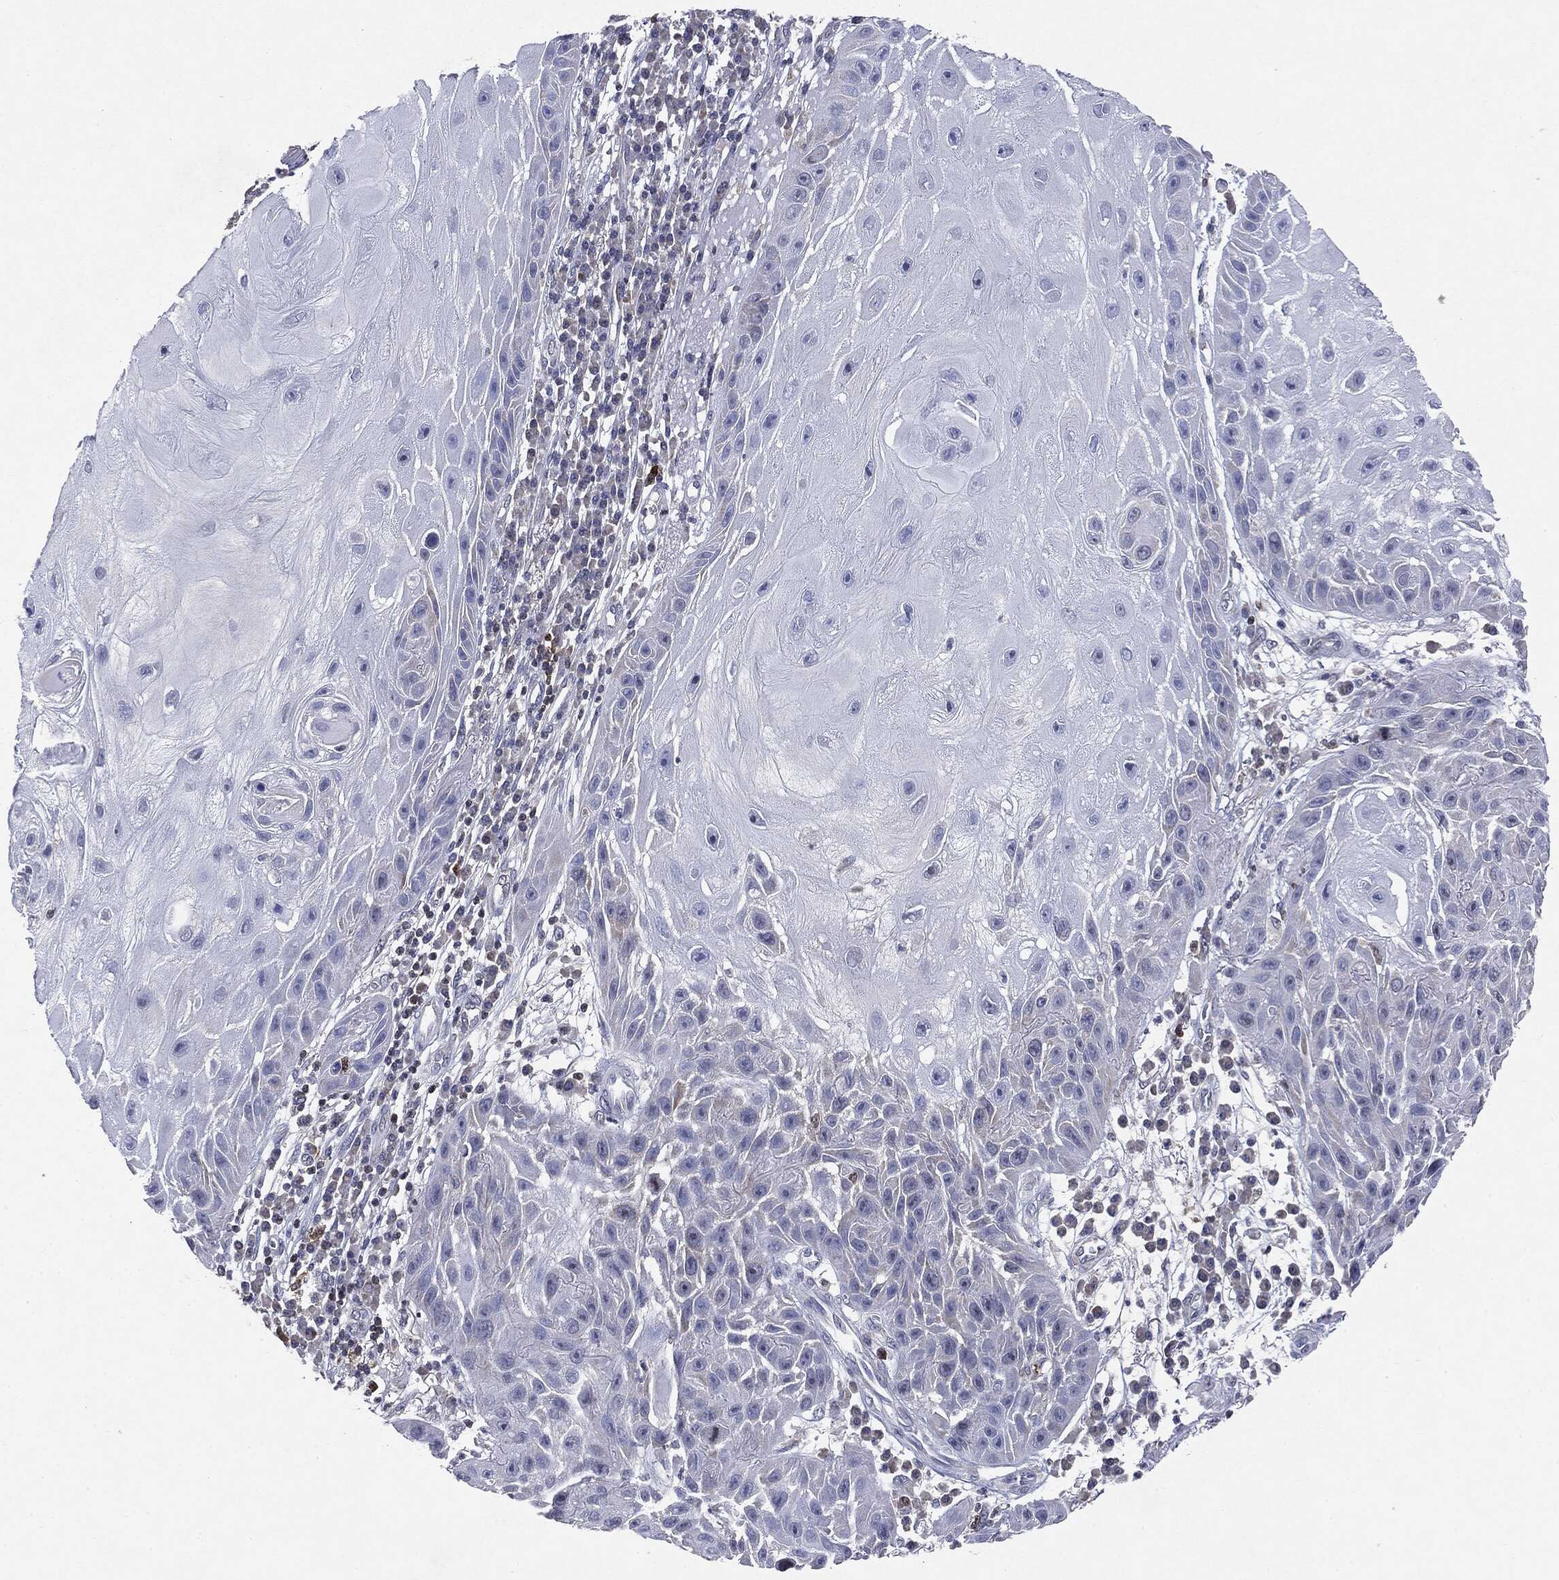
{"staining": {"intensity": "negative", "quantity": "none", "location": "none"}, "tissue": "skin cancer", "cell_type": "Tumor cells", "image_type": "cancer", "snomed": [{"axis": "morphology", "description": "Normal tissue, NOS"}, {"axis": "morphology", "description": "Squamous cell carcinoma, NOS"}, {"axis": "topography", "description": "Skin"}], "caption": "IHC photomicrograph of human skin cancer (squamous cell carcinoma) stained for a protein (brown), which displays no expression in tumor cells.", "gene": "KIF2C", "patient": {"sex": "male", "age": 79}}